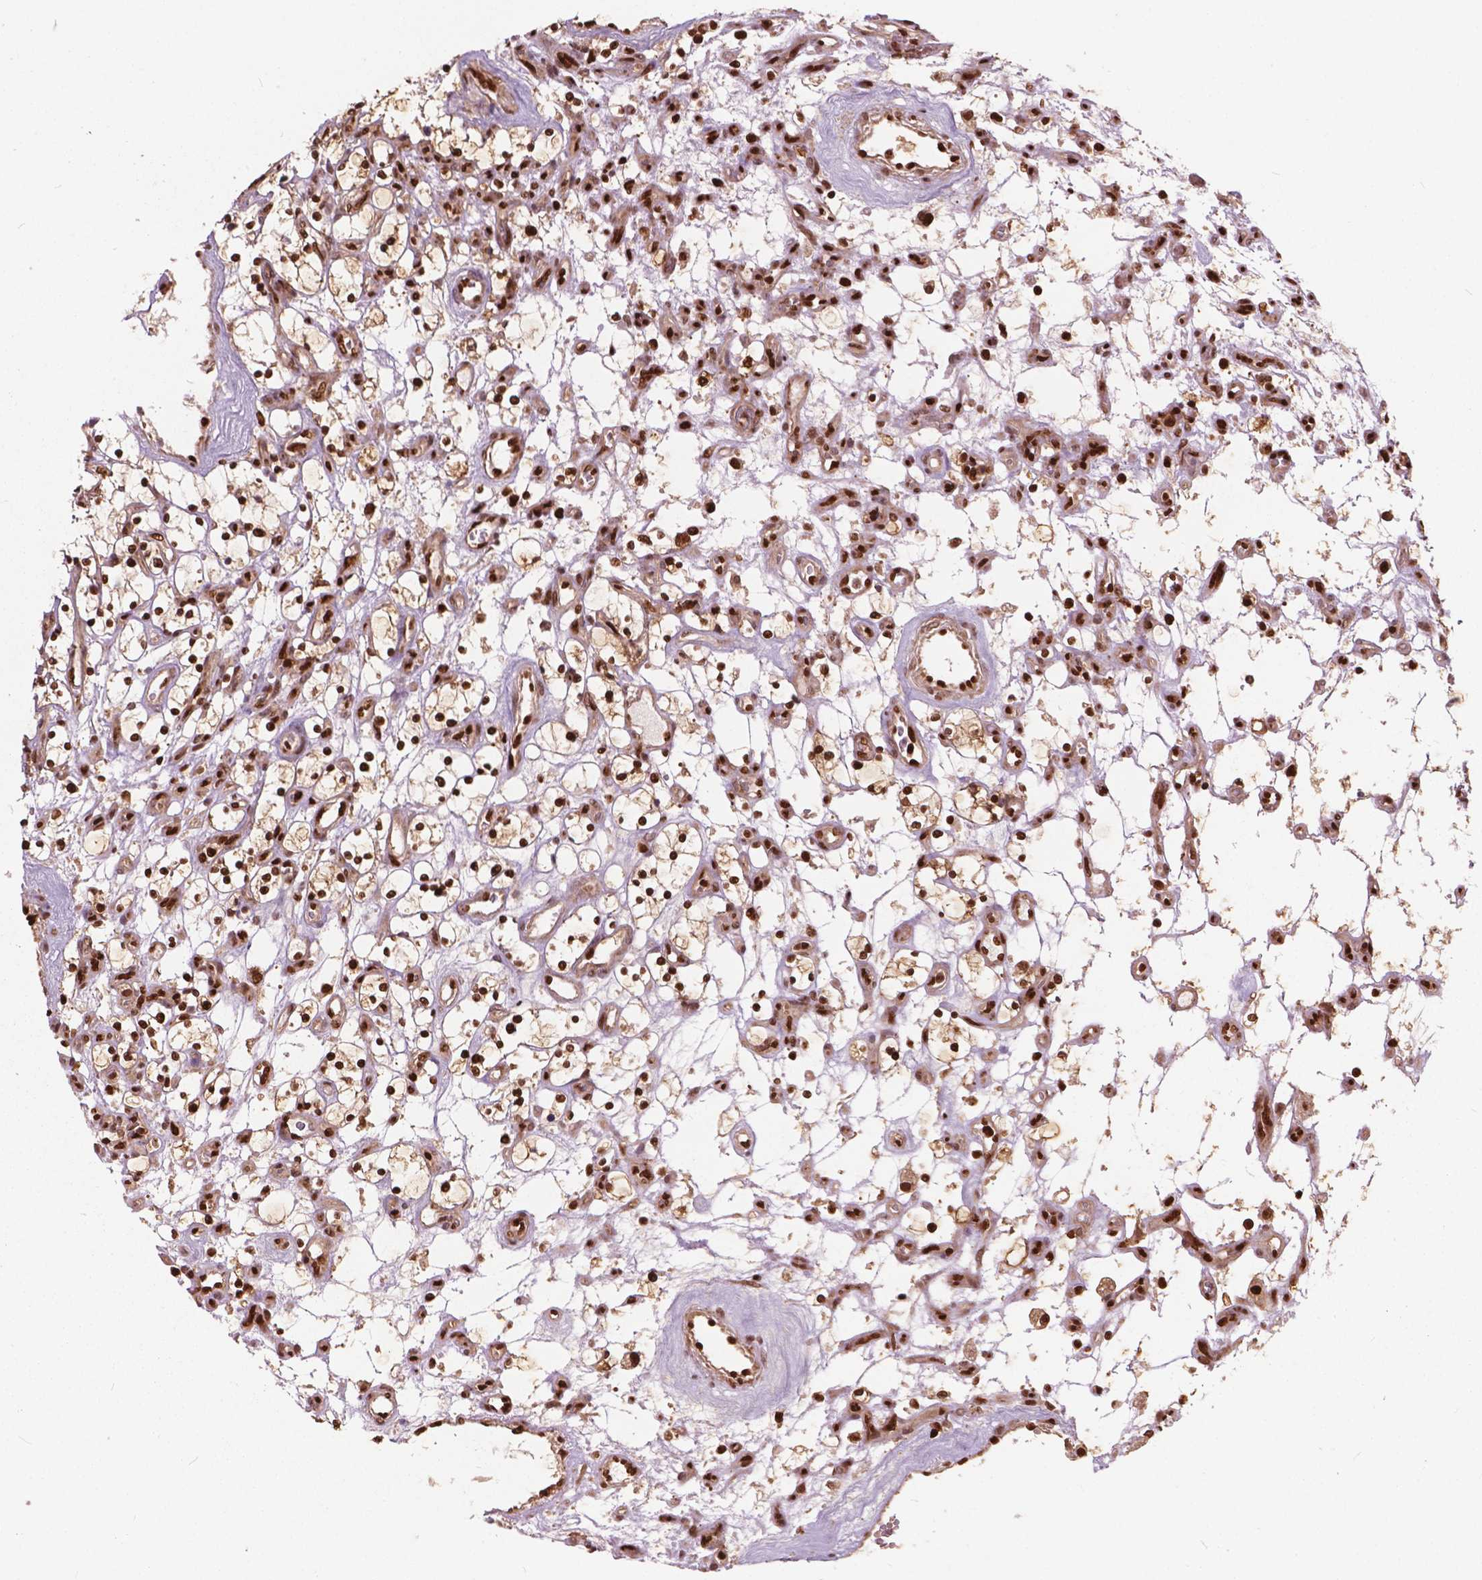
{"staining": {"intensity": "strong", "quantity": ">75%", "location": "nuclear"}, "tissue": "renal cancer", "cell_type": "Tumor cells", "image_type": "cancer", "snomed": [{"axis": "morphology", "description": "Adenocarcinoma, NOS"}, {"axis": "topography", "description": "Kidney"}], "caption": "An image showing strong nuclear expression in about >75% of tumor cells in renal adenocarcinoma, as visualized by brown immunohistochemical staining.", "gene": "ANP32B", "patient": {"sex": "female", "age": 69}}